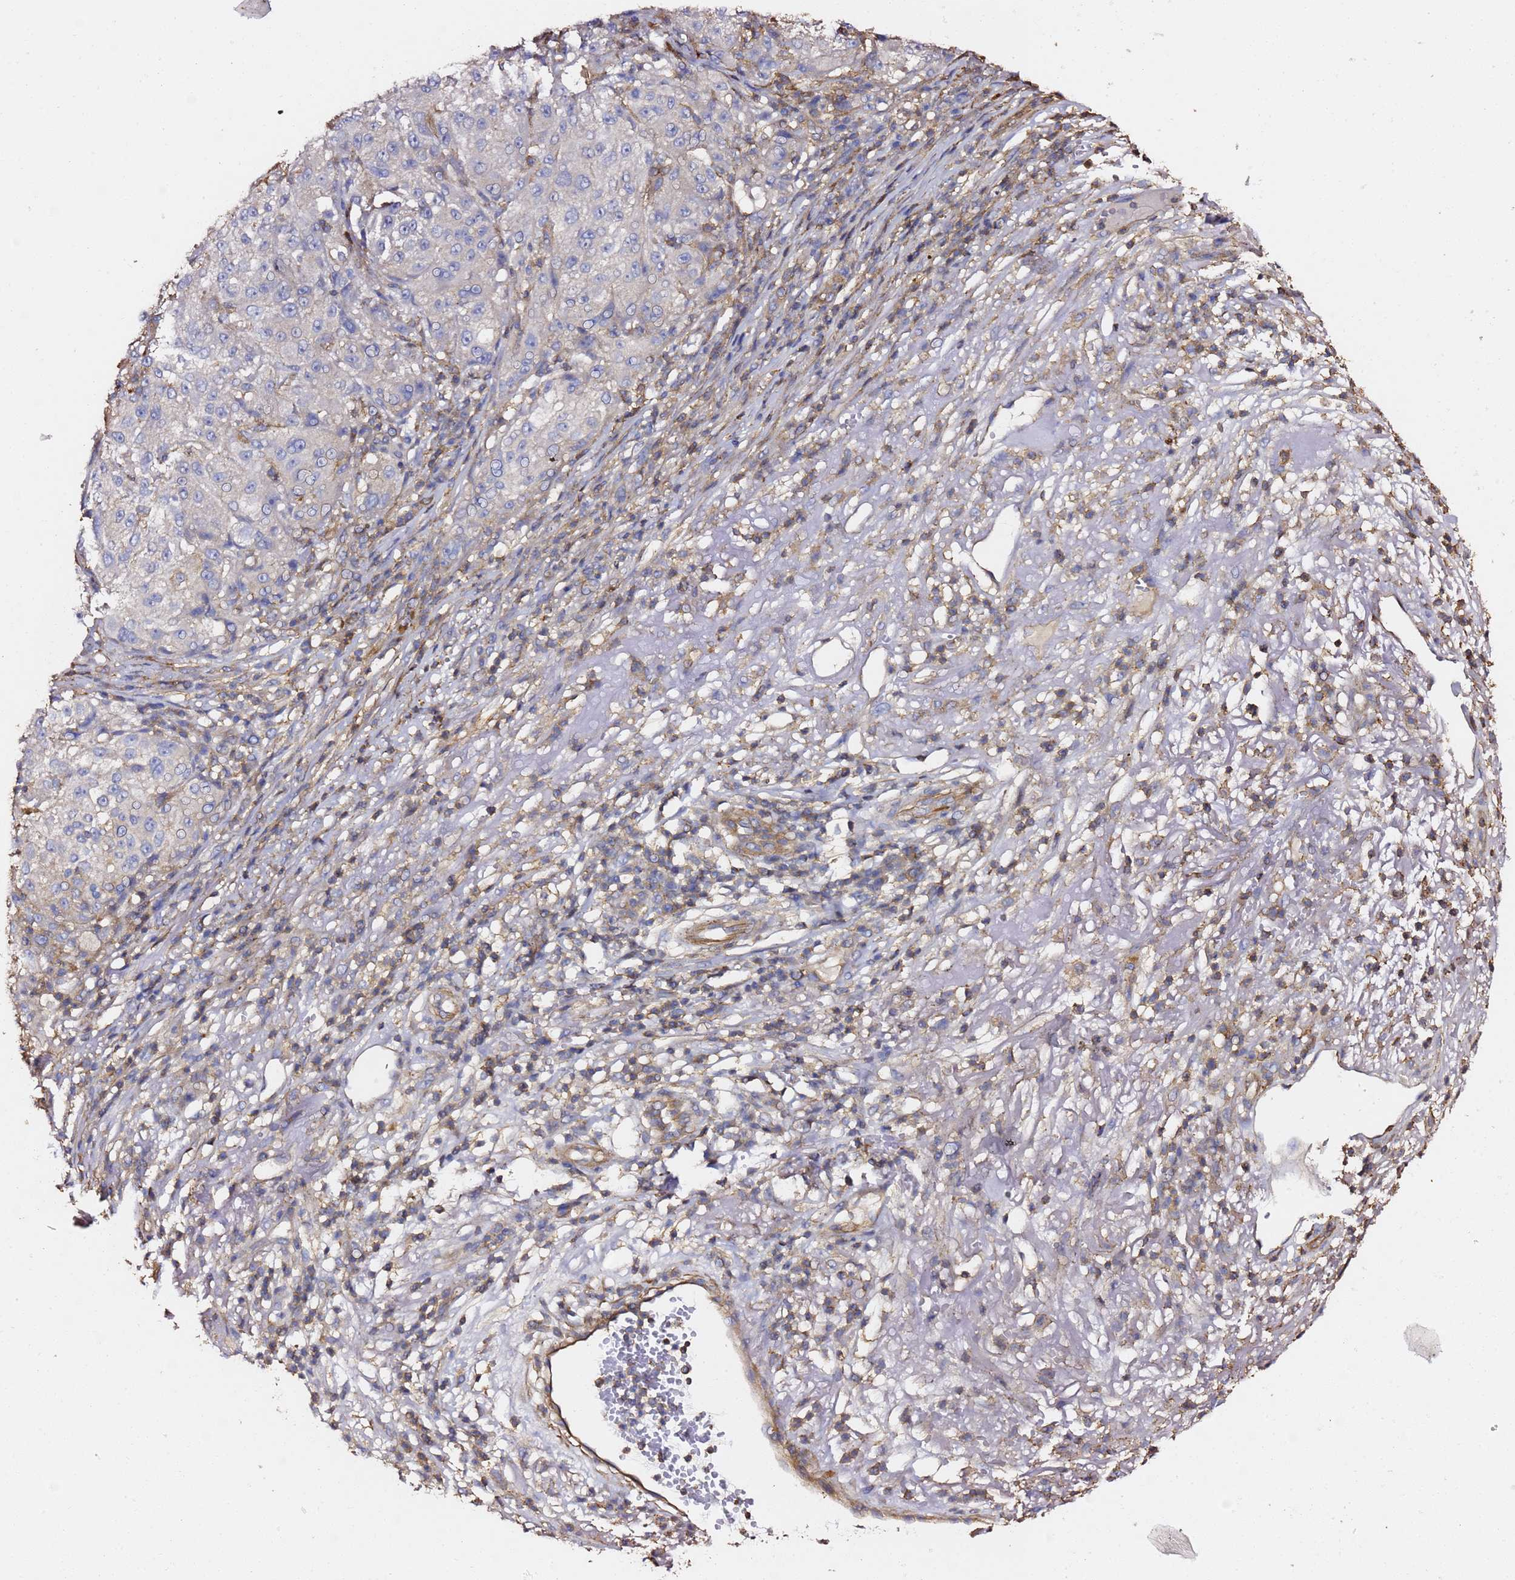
{"staining": {"intensity": "negative", "quantity": "none", "location": "none"}, "tissue": "melanoma", "cell_type": "Tumor cells", "image_type": "cancer", "snomed": [{"axis": "morphology", "description": "Necrosis, NOS"}, {"axis": "morphology", "description": "Malignant melanoma, NOS"}, {"axis": "topography", "description": "Skin"}], "caption": "IHC photomicrograph of human malignant melanoma stained for a protein (brown), which reveals no staining in tumor cells. (Brightfield microscopy of DAB (3,3'-diaminobenzidine) immunohistochemistry (IHC) at high magnification).", "gene": "ZFP36L2", "patient": {"sex": "female", "age": 87}}